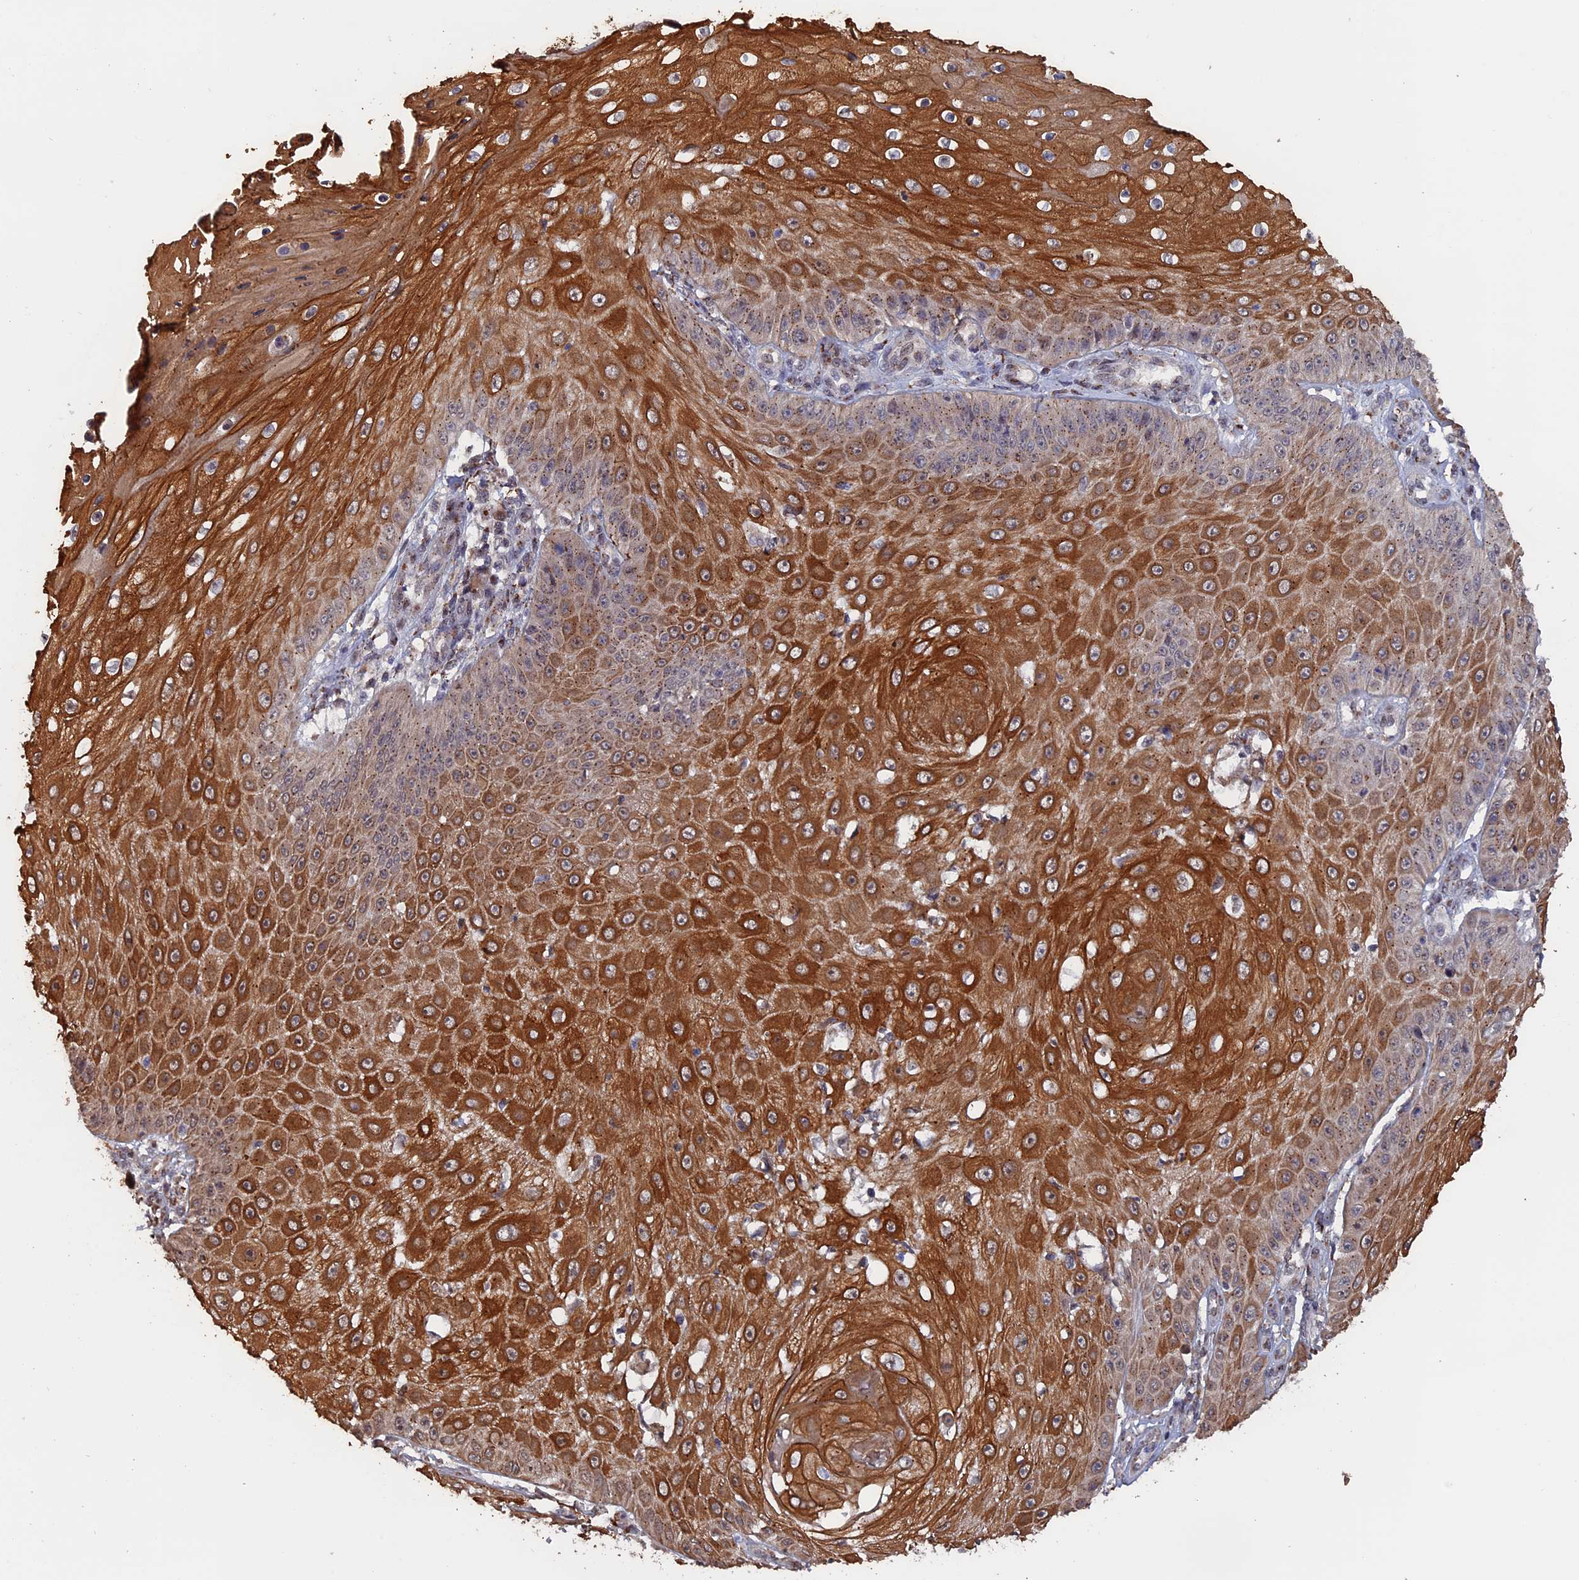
{"staining": {"intensity": "strong", "quantity": ">75%", "location": "cytoplasmic/membranous"}, "tissue": "skin cancer", "cell_type": "Tumor cells", "image_type": "cancer", "snomed": [{"axis": "morphology", "description": "Squamous cell carcinoma, NOS"}, {"axis": "topography", "description": "Skin"}], "caption": "Skin cancer (squamous cell carcinoma) tissue reveals strong cytoplasmic/membranous expression in about >75% of tumor cells, visualized by immunohistochemistry.", "gene": "PIGQ", "patient": {"sex": "male", "age": 70}}